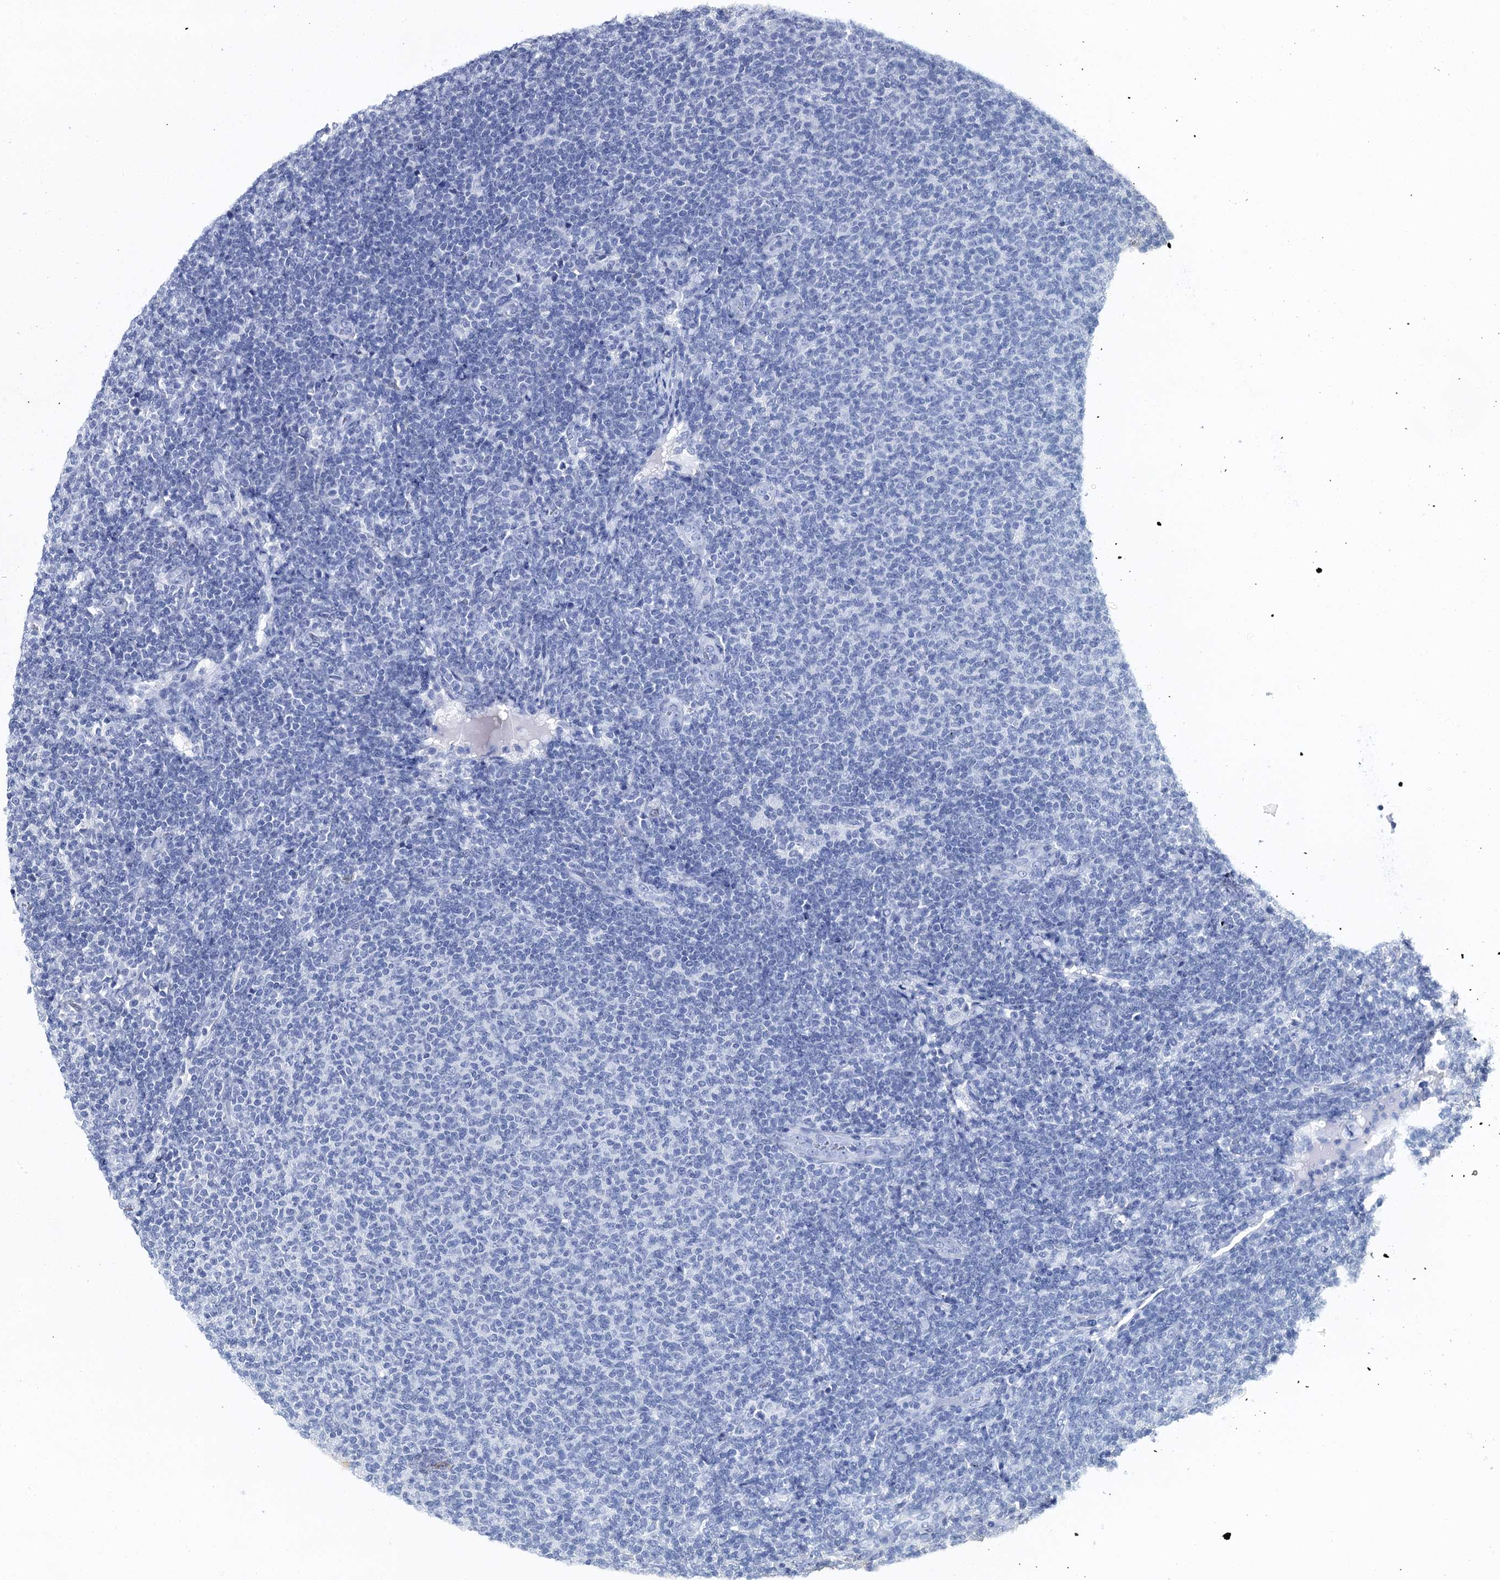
{"staining": {"intensity": "negative", "quantity": "none", "location": "none"}, "tissue": "lymphoma", "cell_type": "Tumor cells", "image_type": "cancer", "snomed": [{"axis": "morphology", "description": "Malignant lymphoma, non-Hodgkin's type, Low grade"}, {"axis": "topography", "description": "Lymph node"}], "caption": "Low-grade malignant lymphoma, non-Hodgkin's type stained for a protein using immunohistochemistry (IHC) exhibits no expression tumor cells.", "gene": "SLC11A2", "patient": {"sex": "male", "age": 66}}